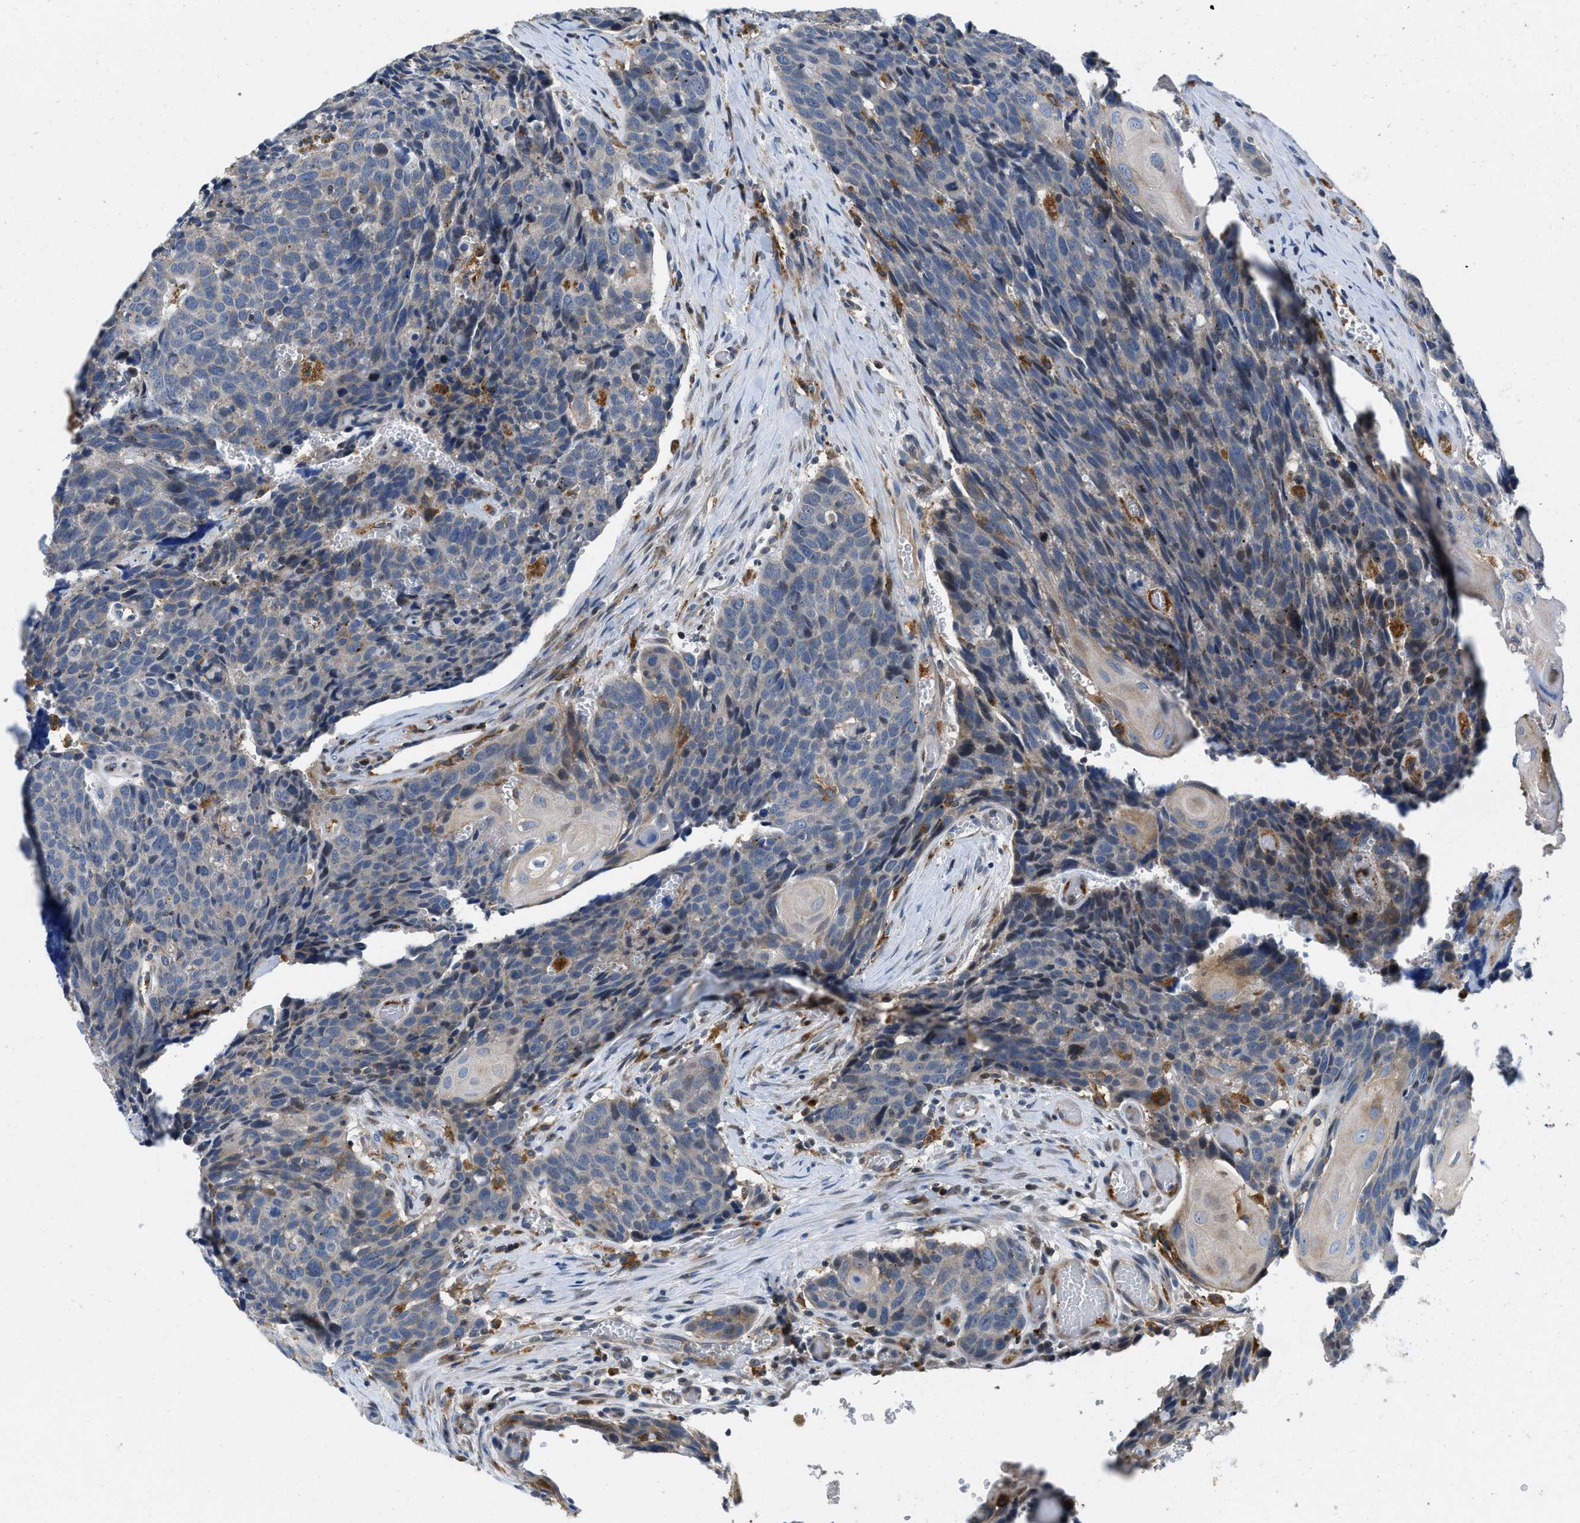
{"staining": {"intensity": "weak", "quantity": "<25%", "location": "cytoplasmic/membranous"}, "tissue": "head and neck cancer", "cell_type": "Tumor cells", "image_type": "cancer", "snomed": [{"axis": "morphology", "description": "Squamous cell carcinoma, NOS"}, {"axis": "topography", "description": "Head-Neck"}], "caption": "This is an immunohistochemistry image of human head and neck cancer (squamous cell carcinoma). There is no expression in tumor cells.", "gene": "ENPP4", "patient": {"sex": "male", "age": 66}}